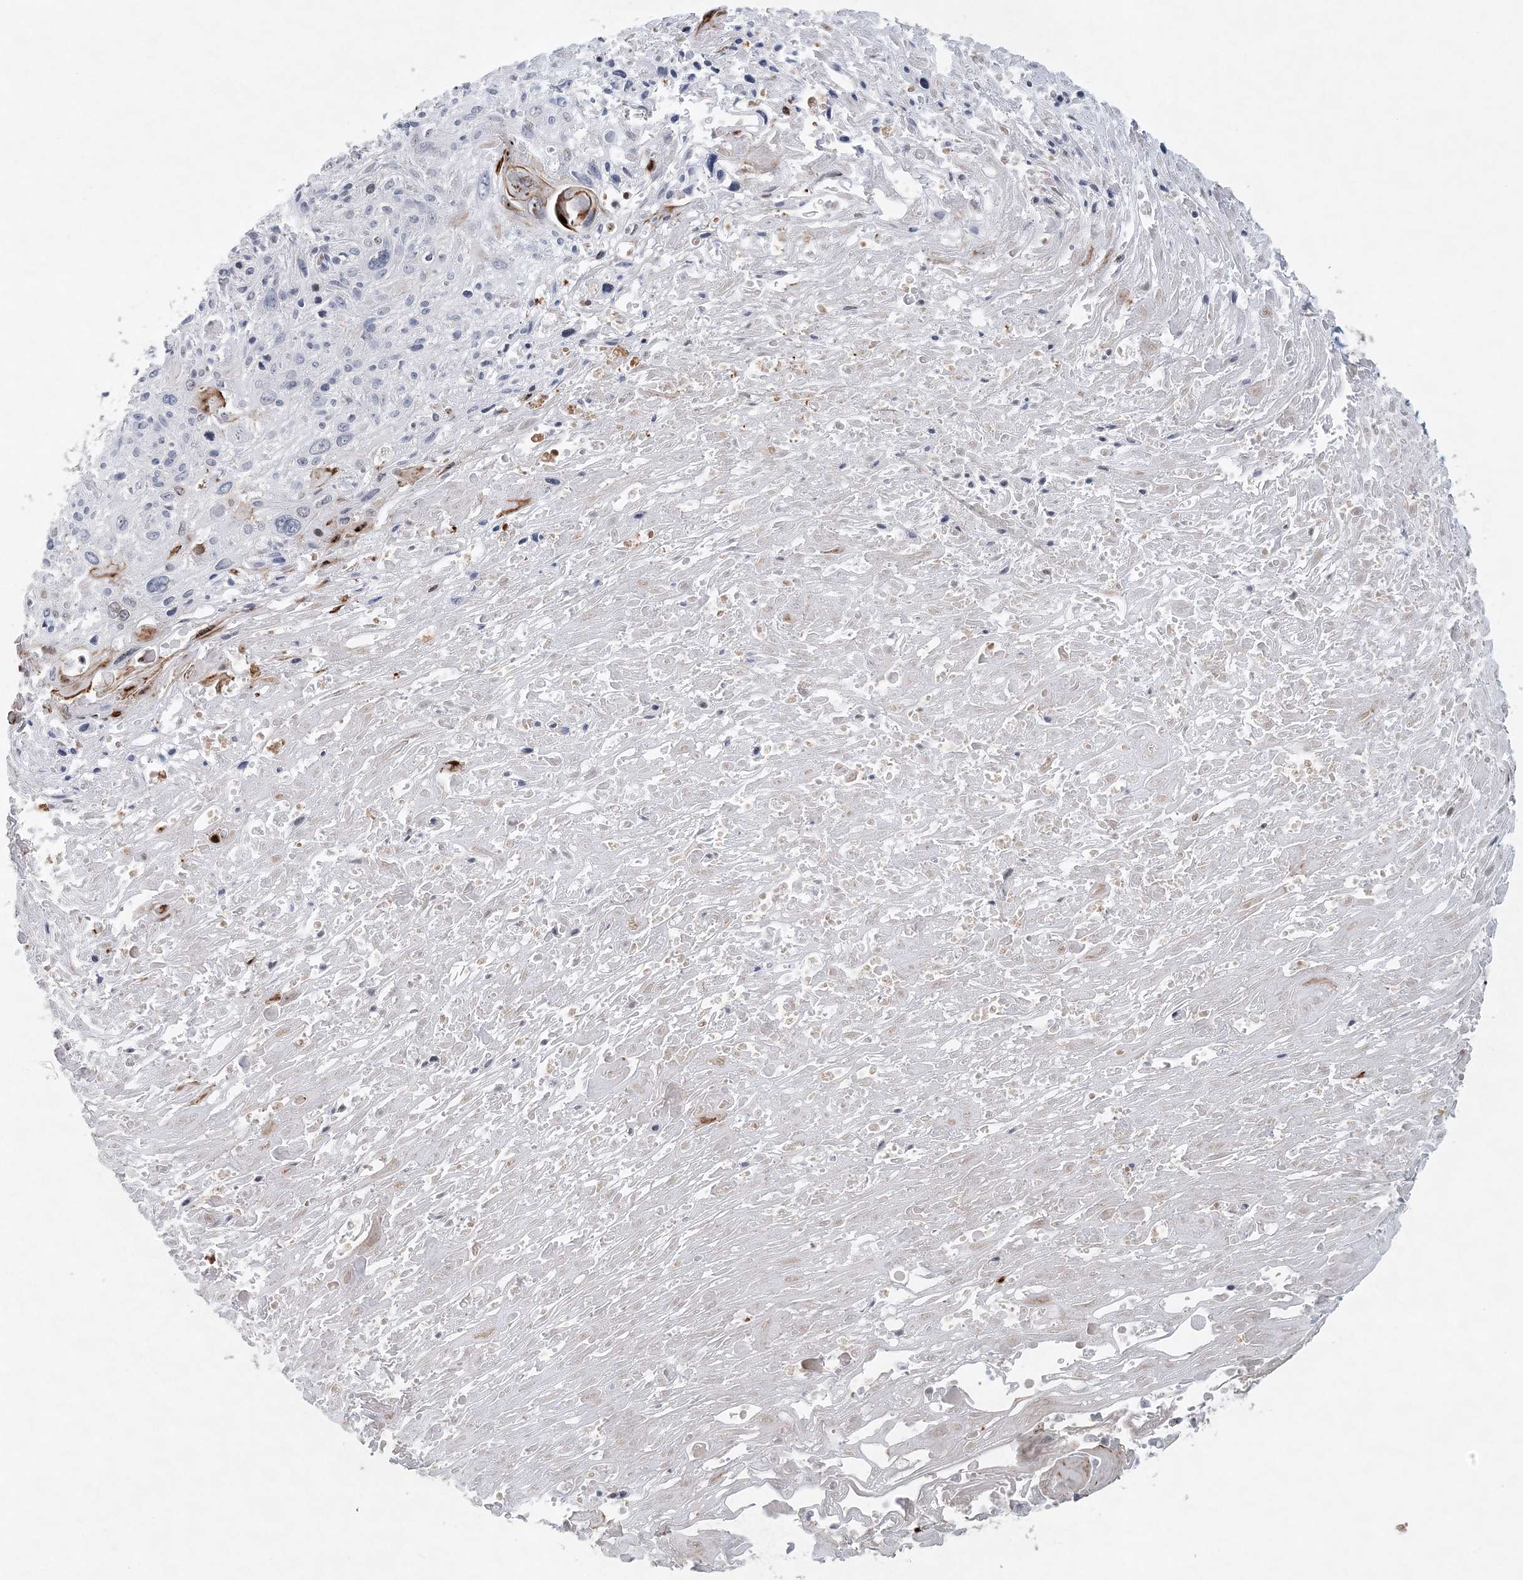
{"staining": {"intensity": "negative", "quantity": "none", "location": "none"}, "tissue": "cervical cancer", "cell_type": "Tumor cells", "image_type": "cancer", "snomed": [{"axis": "morphology", "description": "Squamous cell carcinoma, NOS"}, {"axis": "topography", "description": "Cervix"}], "caption": "Immunohistochemistry (IHC) image of cervical cancer (squamous cell carcinoma) stained for a protein (brown), which reveals no expression in tumor cells.", "gene": "NUP54", "patient": {"sex": "female", "age": 51}}